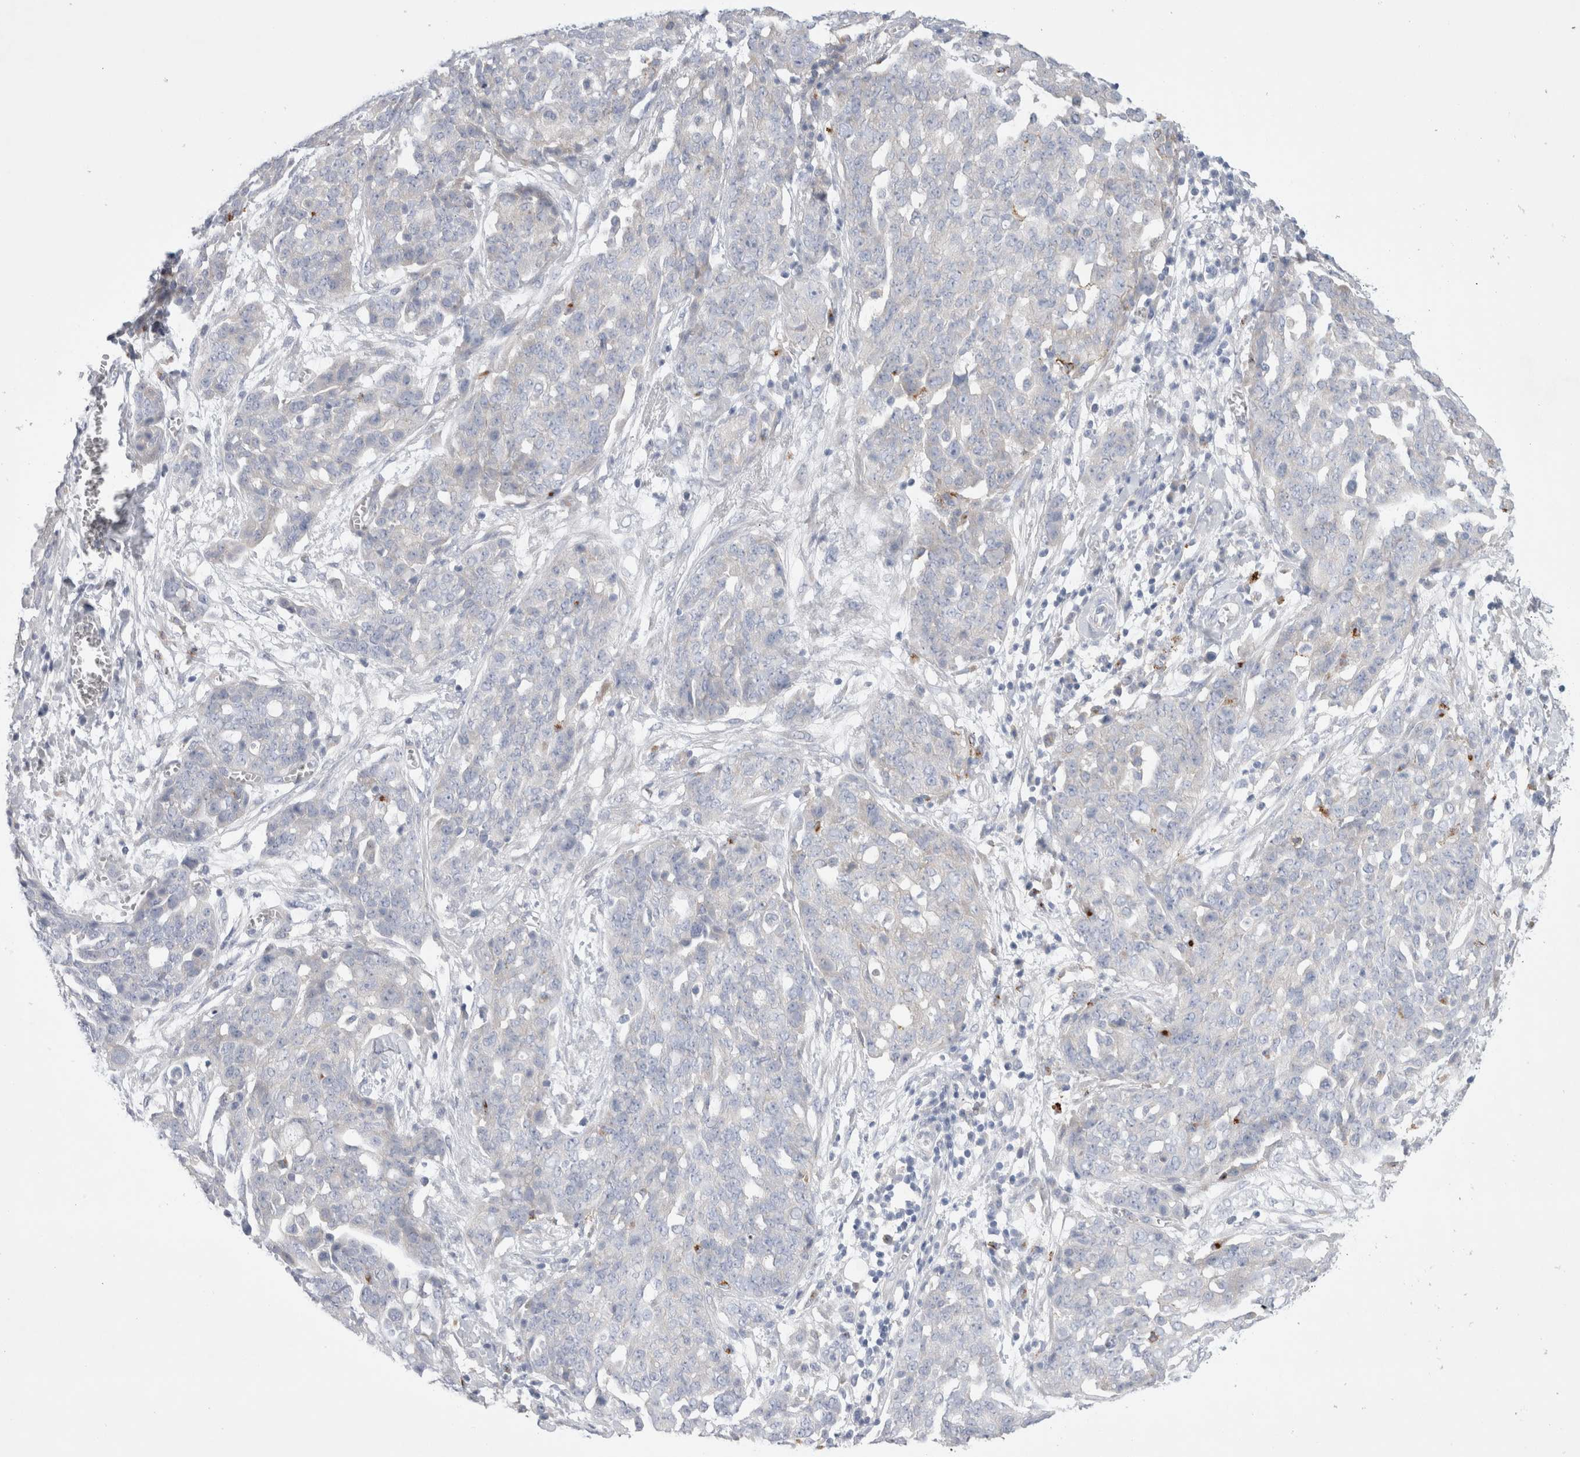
{"staining": {"intensity": "negative", "quantity": "none", "location": "none"}, "tissue": "ovarian cancer", "cell_type": "Tumor cells", "image_type": "cancer", "snomed": [{"axis": "morphology", "description": "Cystadenocarcinoma, serous, NOS"}, {"axis": "topography", "description": "Soft tissue"}, {"axis": "topography", "description": "Ovary"}], "caption": "Histopathology image shows no protein expression in tumor cells of ovarian cancer tissue.", "gene": "RBM12B", "patient": {"sex": "female", "age": 57}}